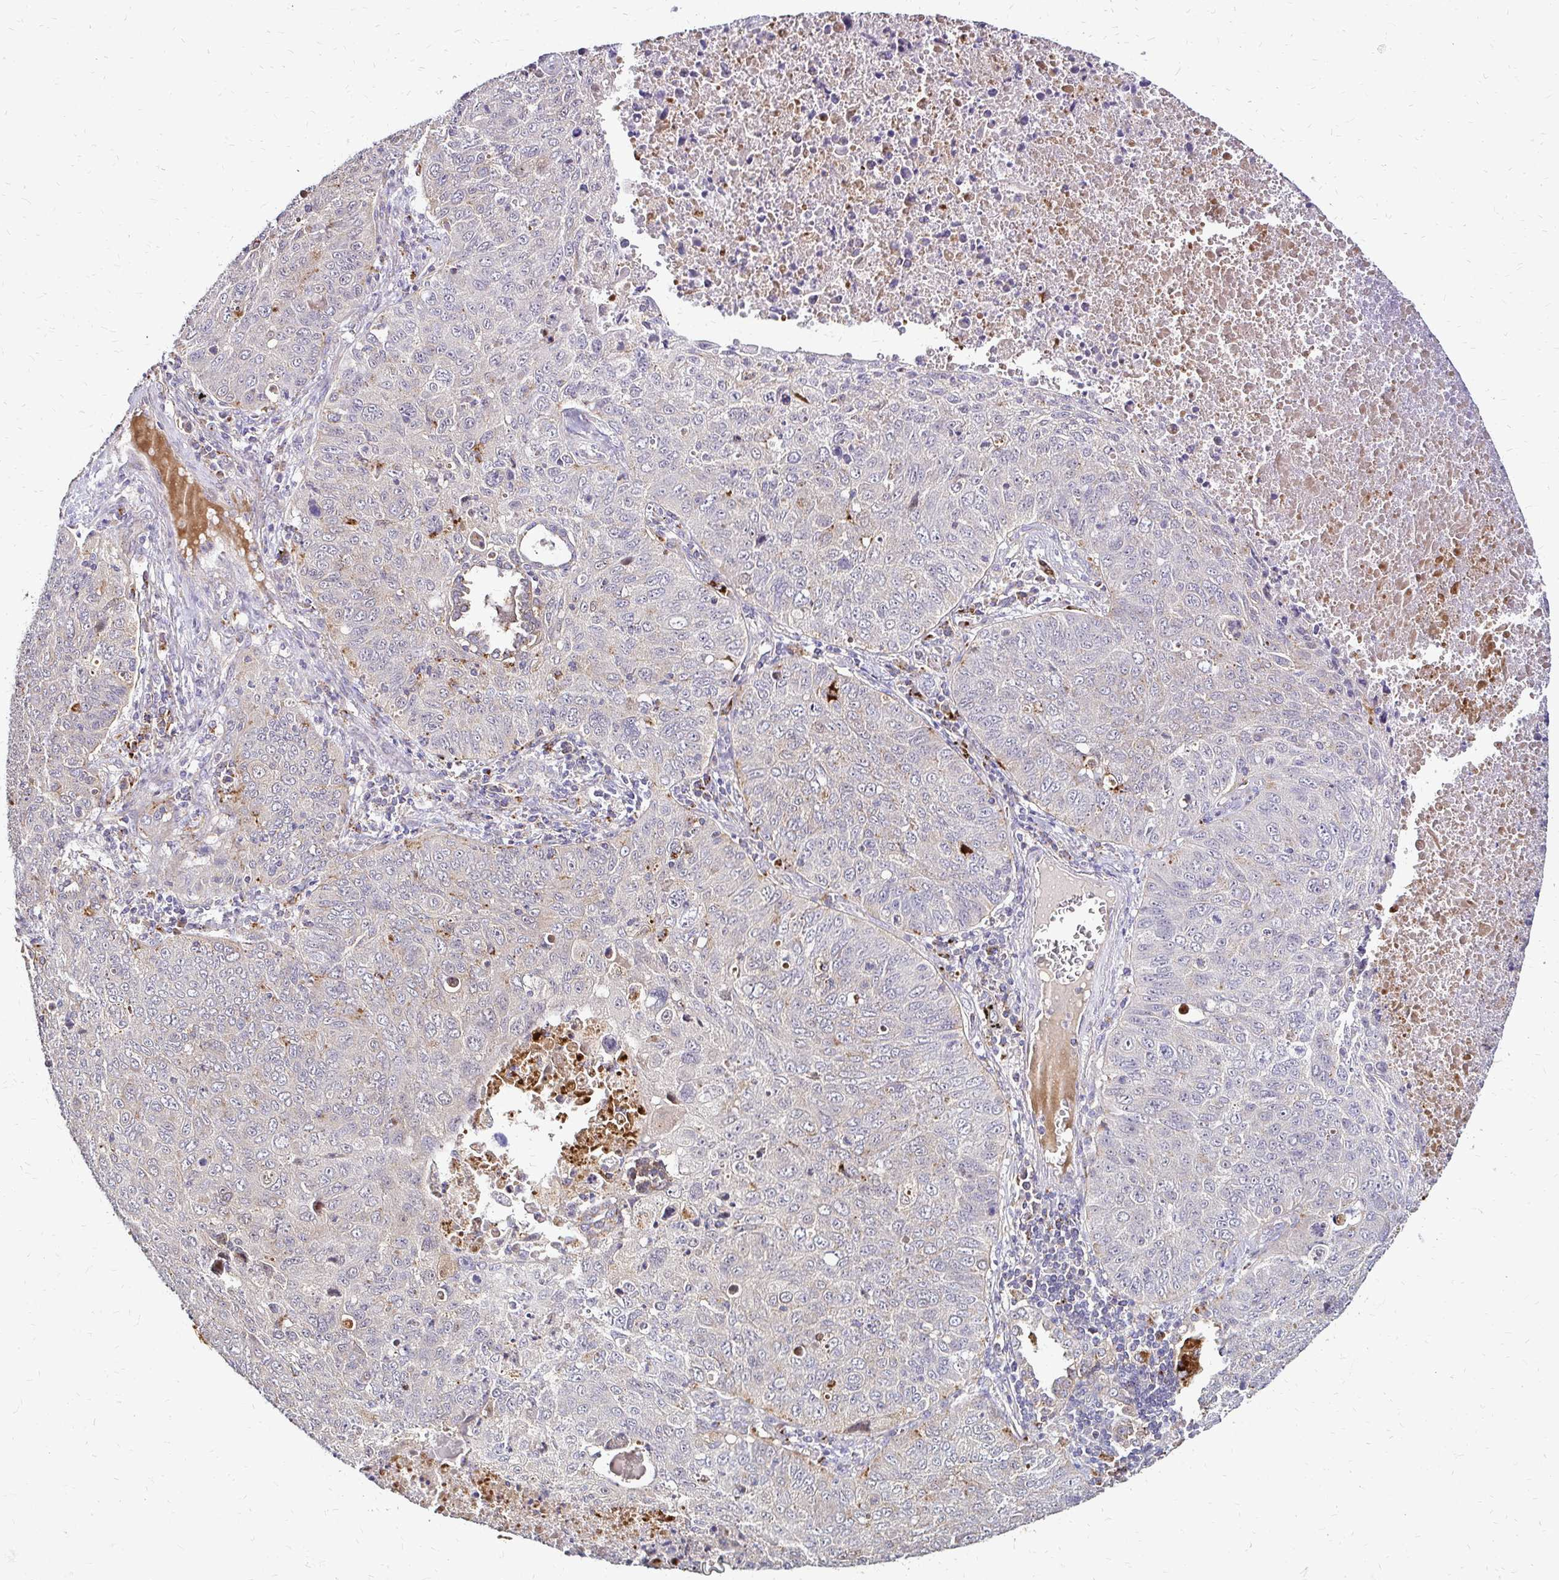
{"staining": {"intensity": "negative", "quantity": "none", "location": "none"}, "tissue": "lung cancer", "cell_type": "Tumor cells", "image_type": "cancer", "snomed": [{"axis": "morphology", "description": "Normal morphology"}, {"axis": "morphology", "description": "Aneuploidy"}, {"axis": "morphology", "description": "Squamous cell carcinoma, NOS"}, {"axis": "topography", "description": "Lymph node"}, {"axis": "topography", "description": "Lung"}], "caption": "An immunohistochemistry (IHC) photomicrograph of squamous cell carcinoma (lung) is shown. There is no staining in tumor cells of squamous cell carcinoma (lung).", "gene": "IDUA", "patient": {"sex": "female", "age": 76}}